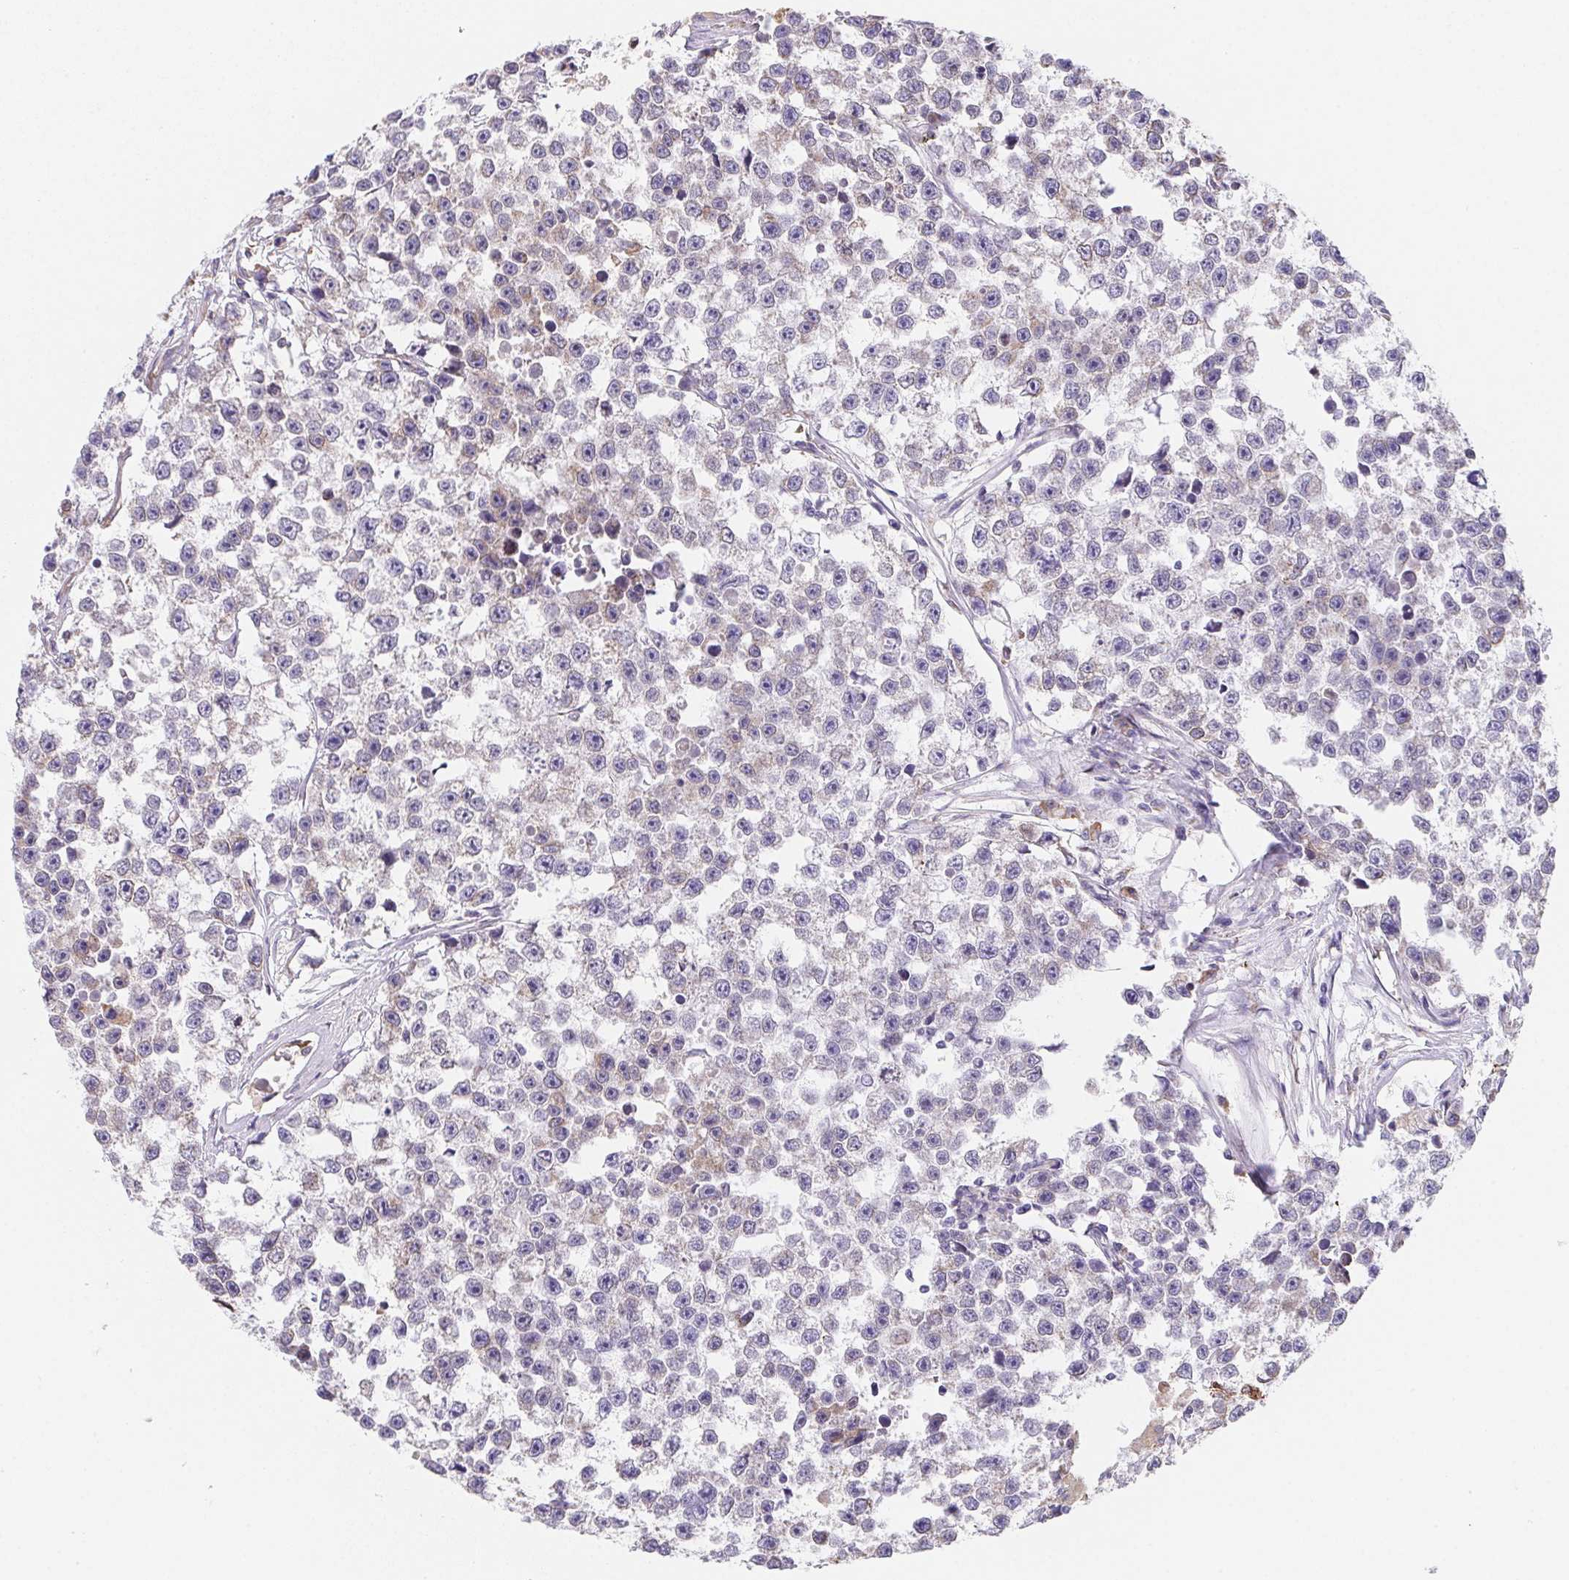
{"staining": {"intensity": "negative", "quantity": "none", "location": "none"}, "tissue": "testis cancer", "cell_type": "Tumor cells", "image_type": "cancer", "snomed": [{"axis": "morphology", "description": "Seminoma, NOS"}, {"axis": "topography", "description": "Testis"}], "caption": "Tumor cells are negative for brown protein staining in testis cancer (seminoma). (DAB (3,3'-diaminobenzidine) immunohistochemistry (IHC) with hematoxylin counter stain).", "gene": "ADAM8", "patient": {"sex": "male", "age": 26}}